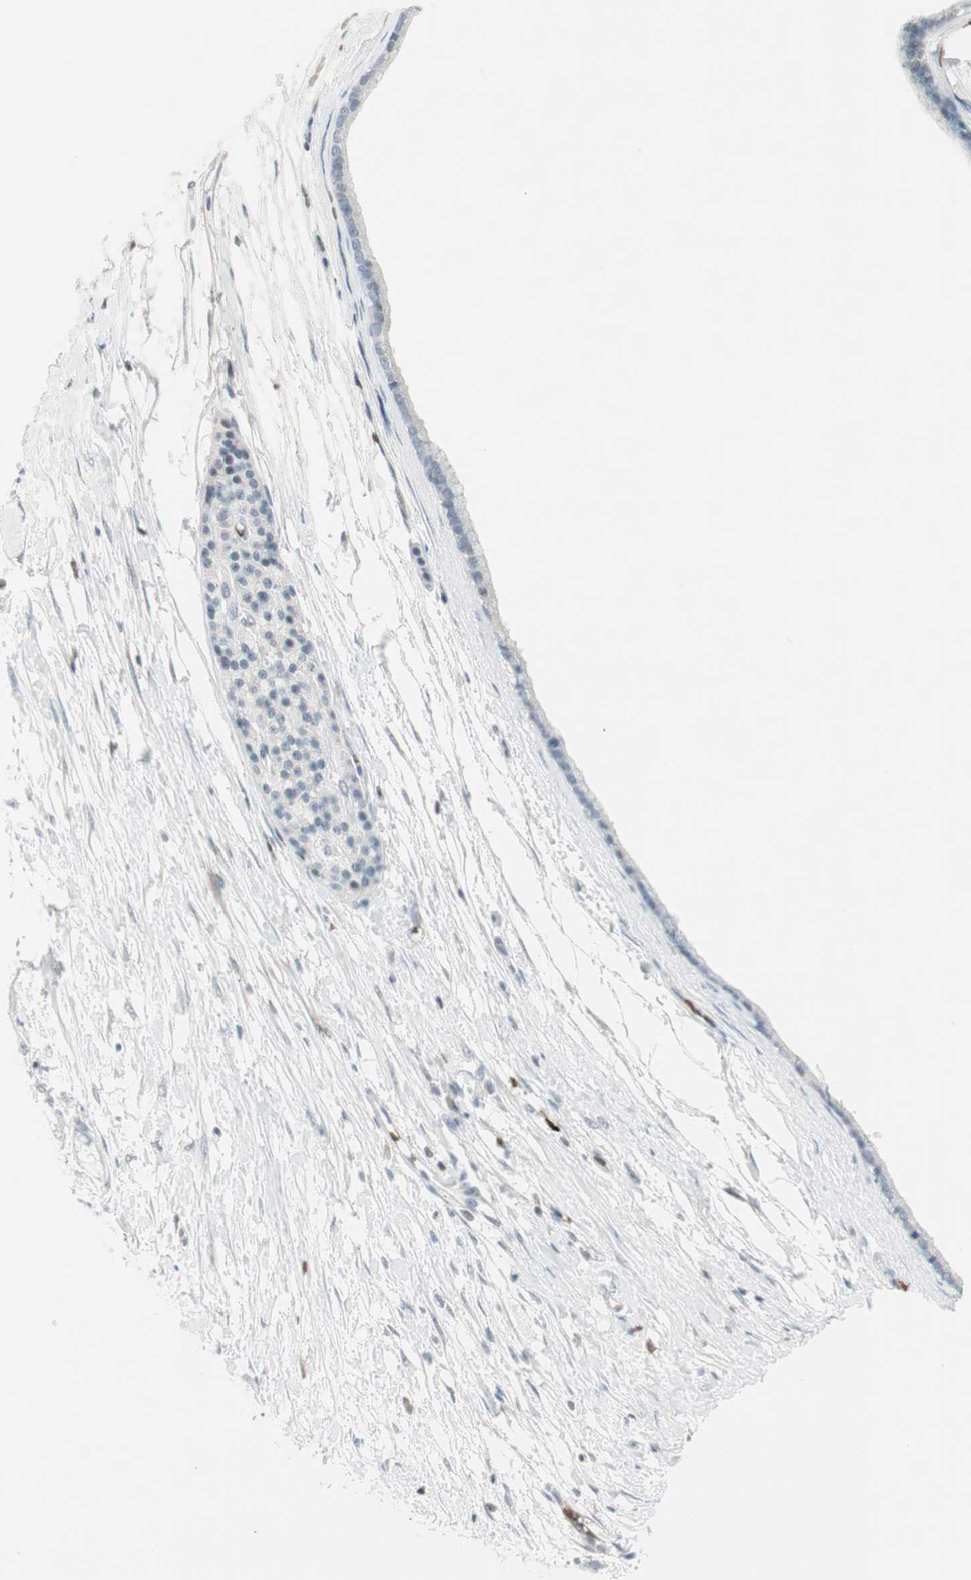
{"staining": {"intensity": "negative", "quantity": "none", "location": "none"}, "tissue": "pancreatic cancer", "cell_type": "Tumor cells", "image_type": "cancer", "snomed": [{"axis": "morphology", "description": "Adenocarcinoma, NOS"}, {"axis": "topography", "description": "Pancreas"}], "caption": "IHC photomicrograph of adenocarcinoma (pancreatic) stained for a protein (brown), which reveals no staining in tumor cells.", "gene": "MAP4K1", "patient": {"sex": "female", "age": 77}}